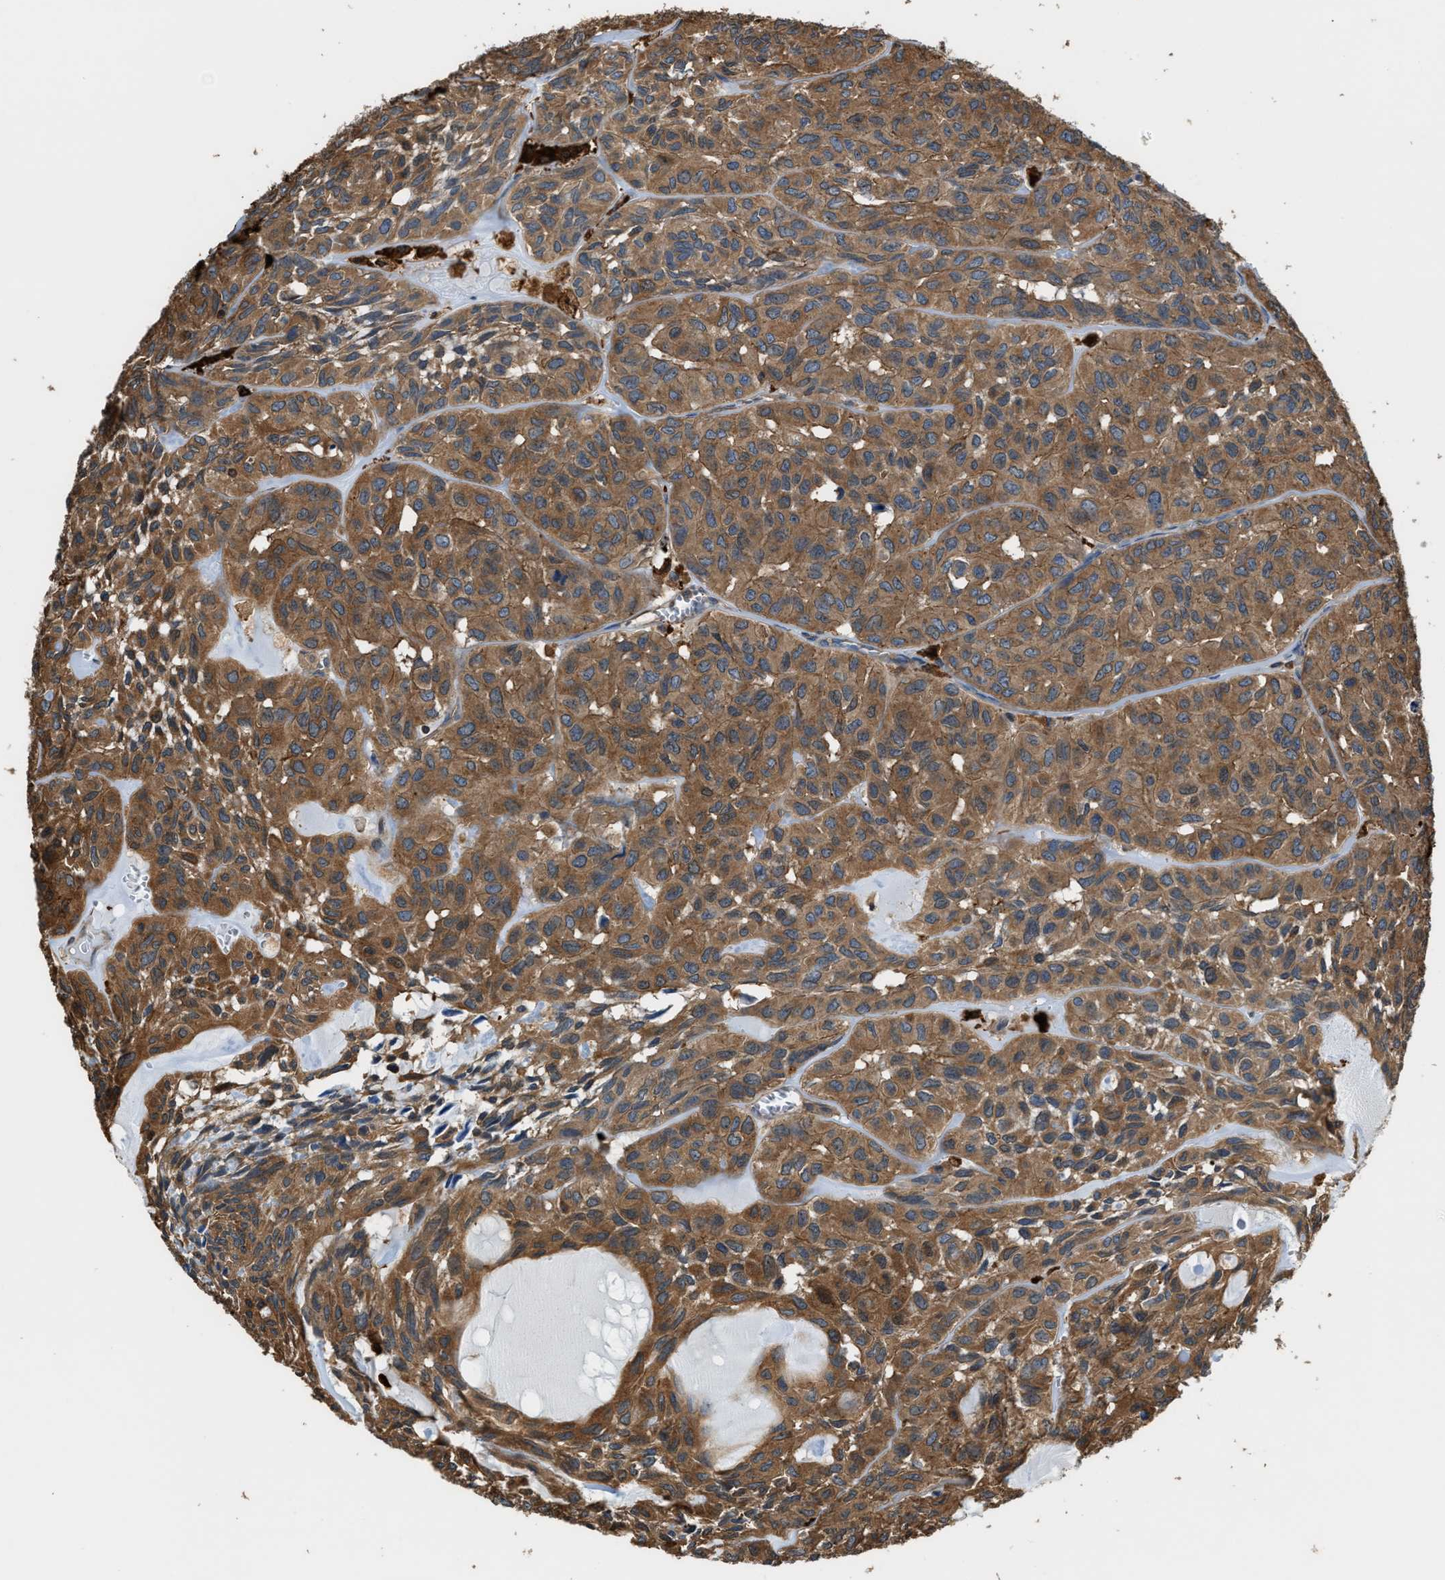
{"staining": {"intensity": "moderate", "quantity": ">75%", "location": "cytoplasmic/membranous"}, "tissue": "head and neck cancer", "cell_type": "Tumor cells", "image_type": "cancer", "snomed": [{"axis": "morphology", "description": "Adenocarcinoma, NOS"}, {"axis": "topography", "description": "Salivary gland, NOS"}, {"axis": "topography", "description": "Head-Neck"}], "caption": "The histopathology image demonstrates a brown stain indicating the presence of a protein in the cytoplasmic/membranous of tumor cells in head and neck cancer (adenocarcinoma). (brown staining indicates protein expression, while blue staining denotes nuclei).", "gene": "ATIC", "patient": {"sex": "female", "age": 76}}